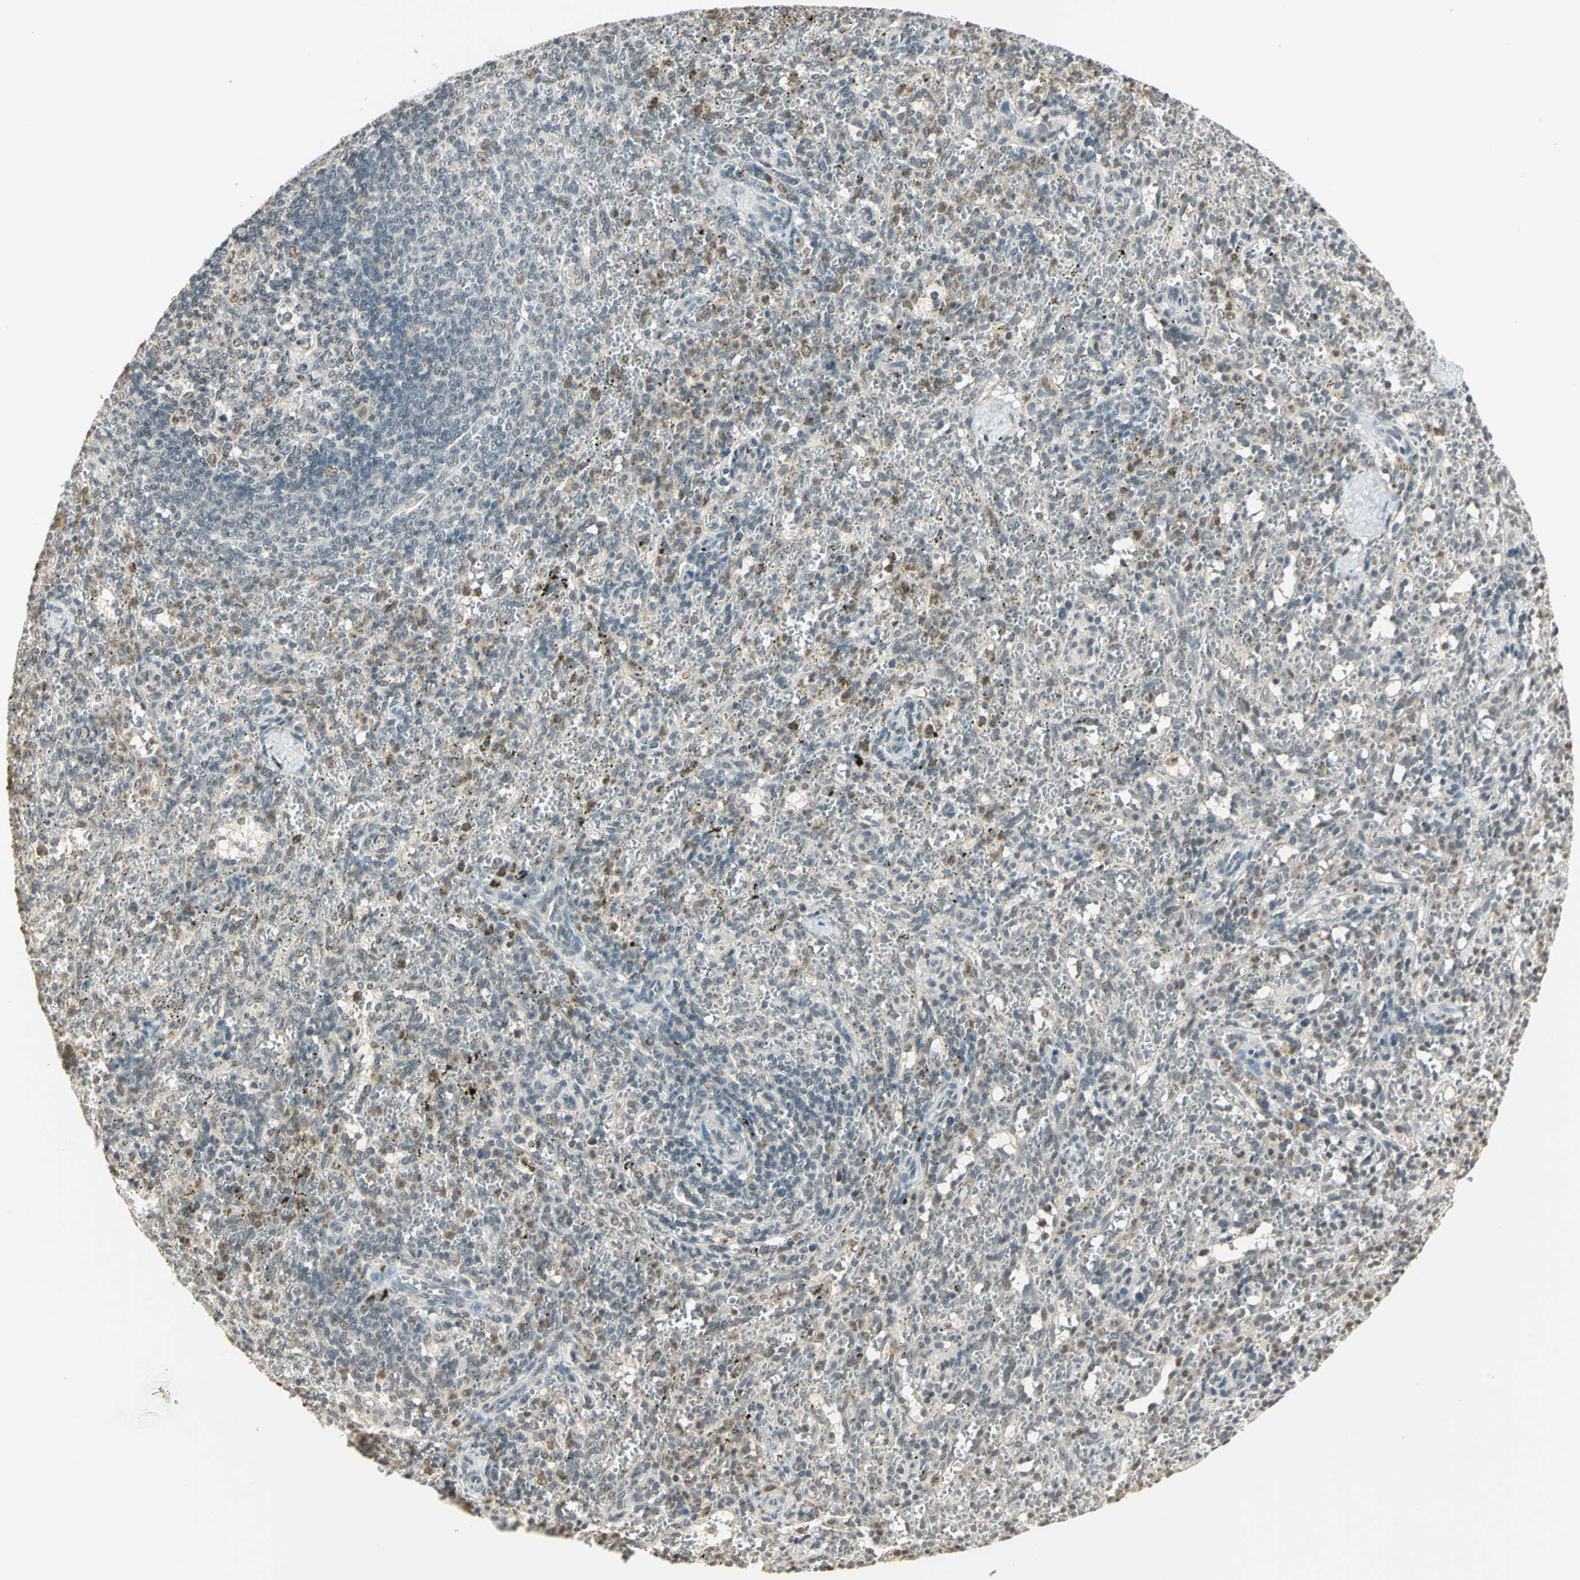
{"staining": {"intensity": "weak", "quantity": "25%-75%", "location": "cytoplasmic/membranous"}, "tissue": "spleen", "cell_type": "Cells in red pulp", "image_type": "normal", "snomed": [{"axis": "morphology", "description": "Normal tissue, NOS"}, {"axis": "topography", "description": "Spleen"}], "caption": "An image of spleen stained for a protein reveals weak cytoplasmic/membranous brown staining in cells in red pulp. (Stains: DAB (3,3'-diaminobenzidine) in brown, nuclei in blue, Microscopy: brightfield microscopy at high magnification).", "gene": "SMARCA5", "patient": {"sex": "female", "age": 10}}